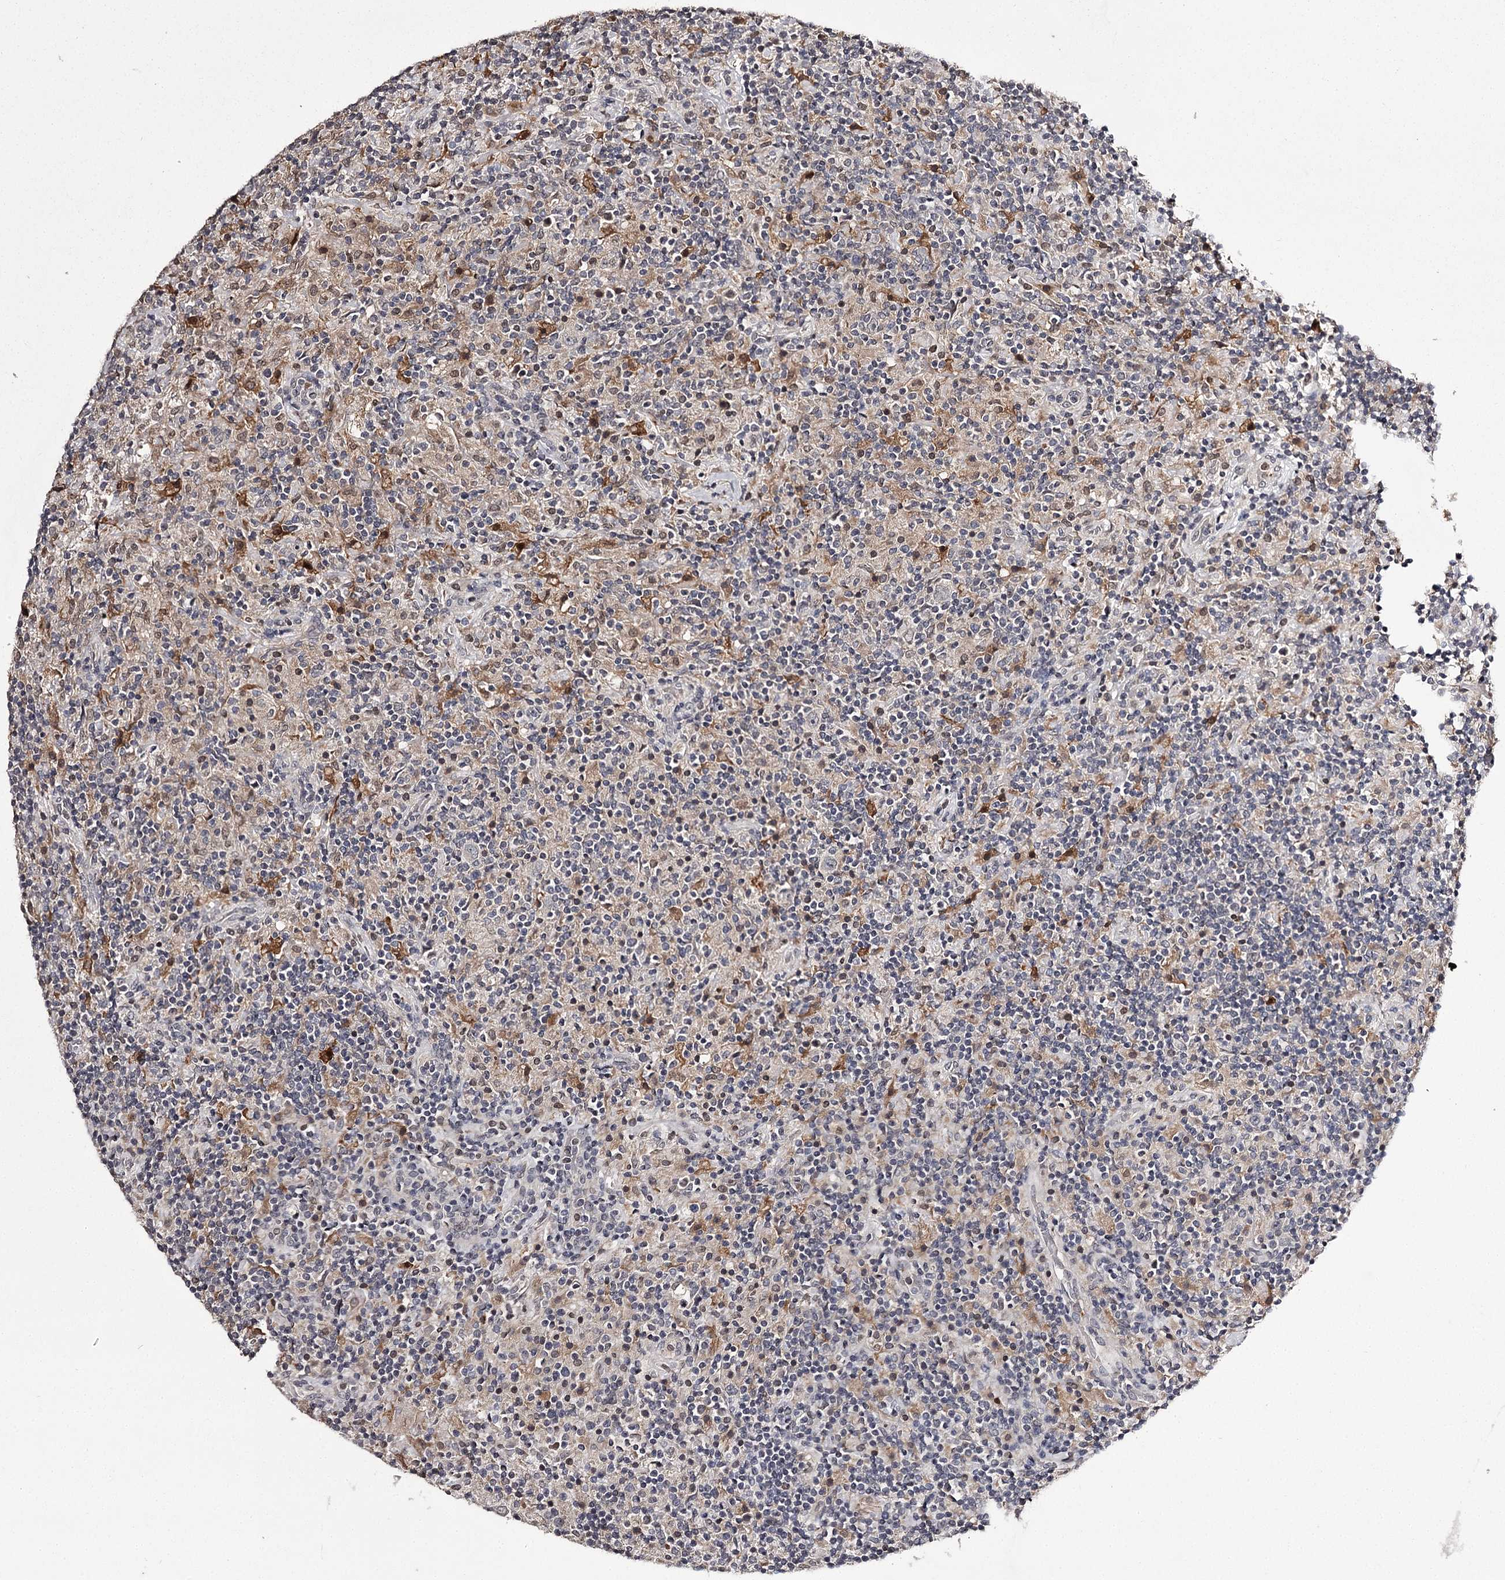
{"staining": {"intensity": "negative", "quantity": "none", "location": "none"}, "tissue": "lymphoma", "cell_type": "Tumor cells", "image_type": "cancer", "snomed": [{"axis": "morphology", "description": "Hodgkin's disease, NOS"}, {"axis": "topography", "description": "Lymph node"}], "caption": "Hodgkin's disease was stained to show a protein in brown. There is no significant expression in tumor cells. Nuclei are stained in blue.", "gene": "SLC32A1", "patient": {"sex": "male", "age": 70}}